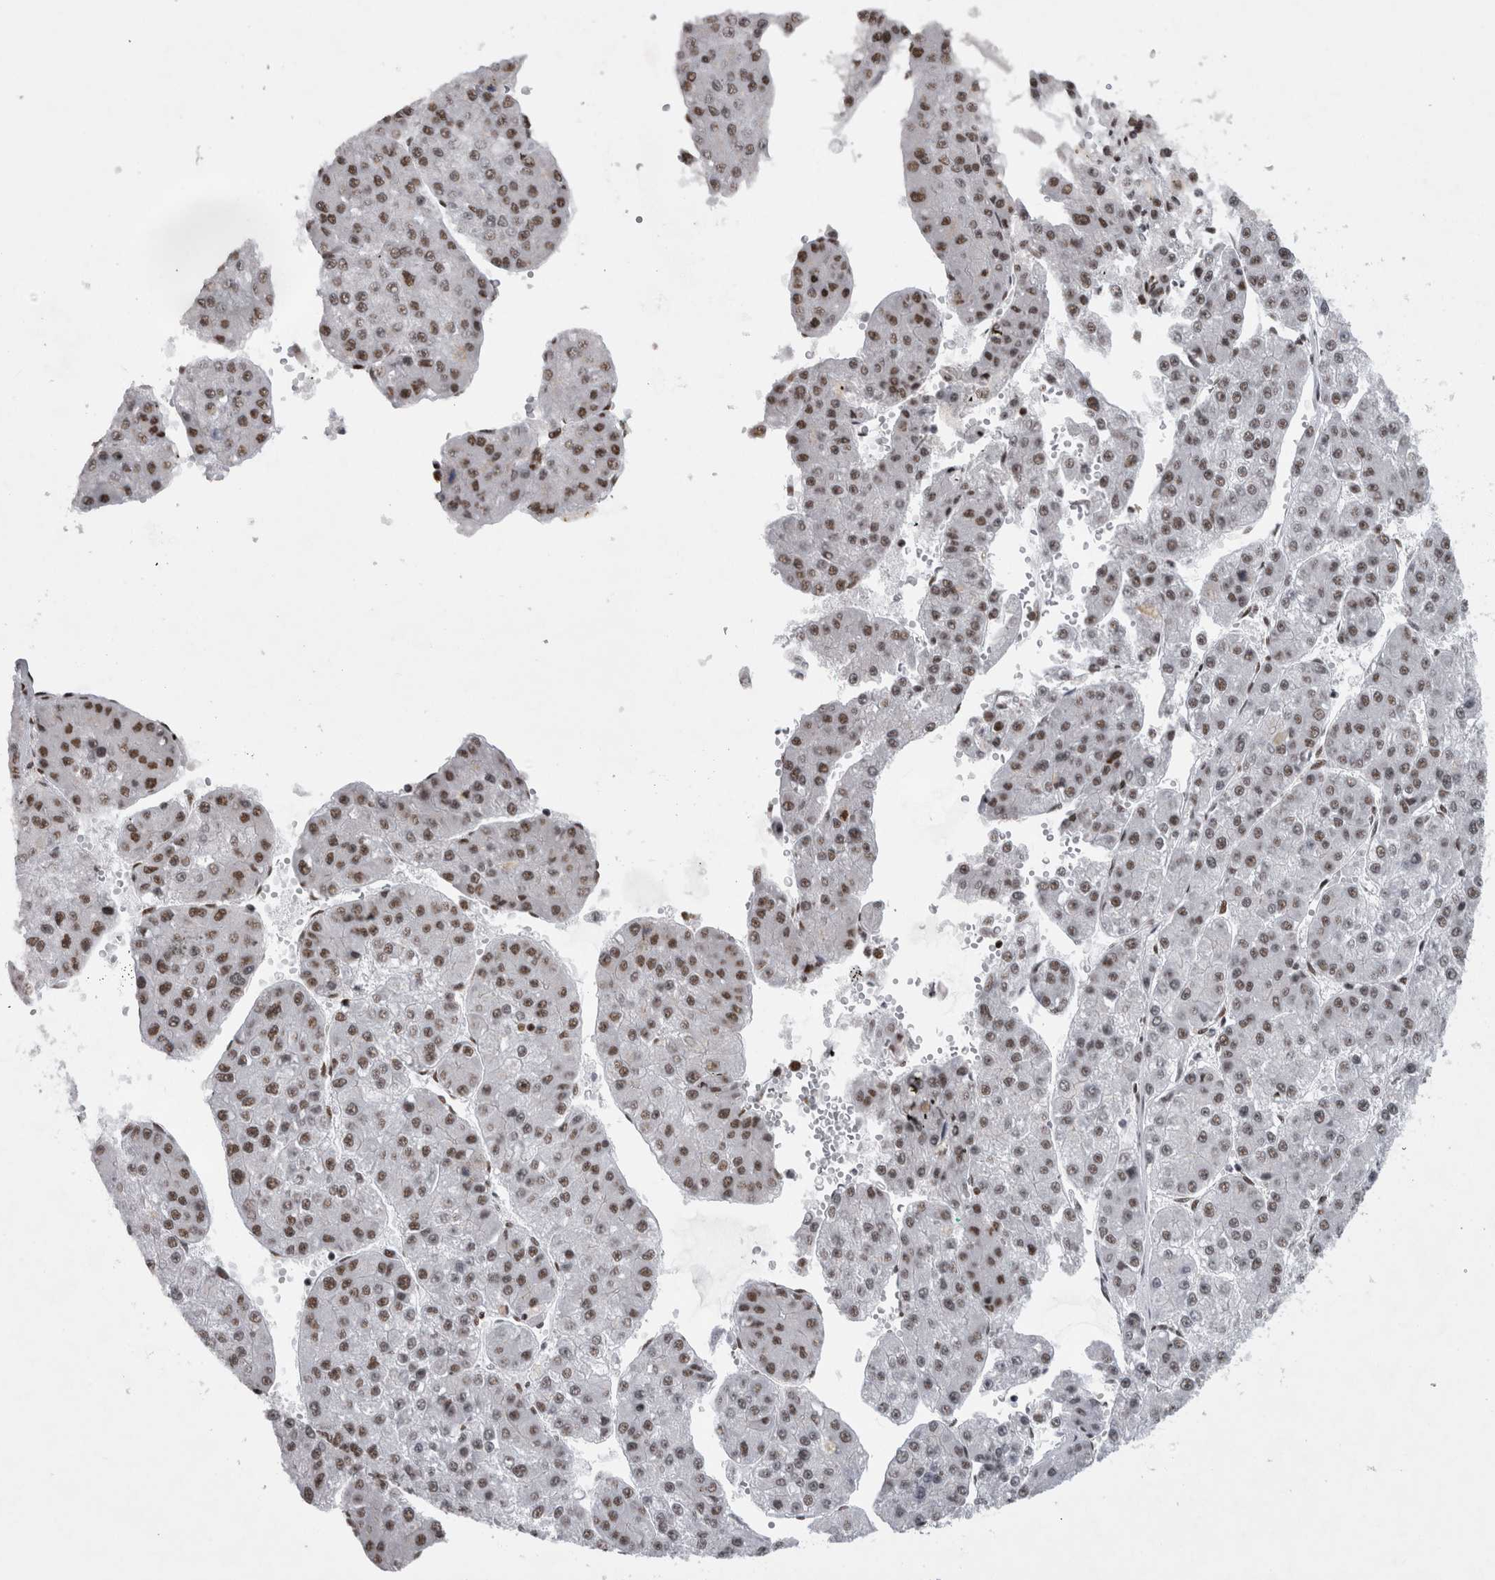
{"staining": {"intensity": "weak", "quantity": ">75%", "location": "nuclear"}, "tissue": "liver cancer", "cell_type": "Tumor cells", "image_type": "cancer", "snomed": [{"axis": "morphology", "description": "Carcinoma, Hepatocellular, NOS"}, {"axis": "topography", "description": "Liver"}], "caption": "Immunohistochemical staining of human hepatocellular carcinoma (liver) displays weak nuclear protein staining in about >75% of tumor cells. The protein is shown in brown color, while the nuclei are stained blue.", "gene": "CDK11A", "patient": {"sex": "female", "age": 73}}